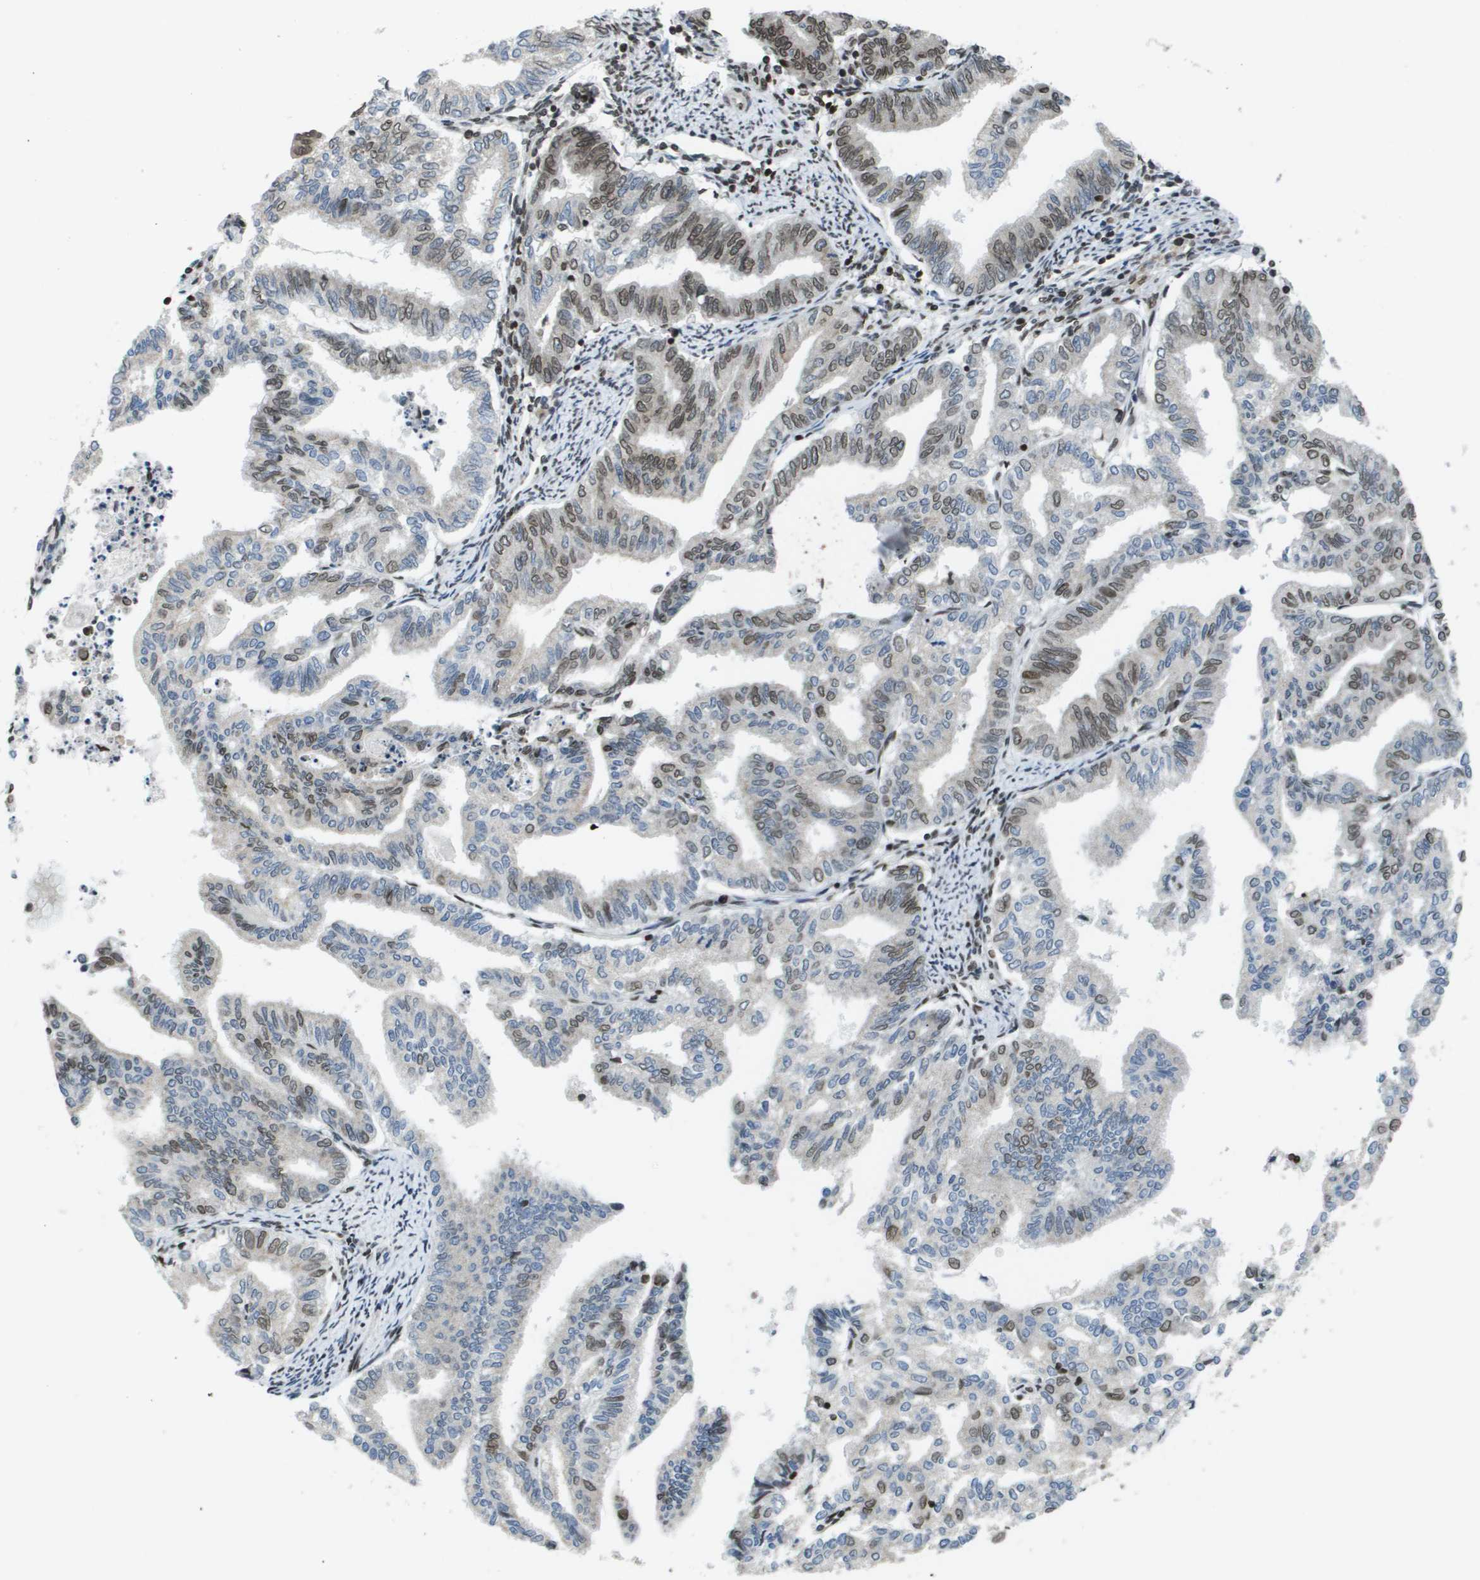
{"staining": {"intensity": "moderate", "quantity": "25%-75%", "location": "nuclear"}, "tissue": "endometrial cancer", "cell_type": "Tumor cells", "image_type": "cancer", "snomed": [{"axis": "morphology", "description": "Adenocarcinoma, NOS"}, {"axis": "topography", "description": "Endometrium"}], "caption": "Brown immunohistochemical staining in human endometrial cancer shows moderate nuclear staining in about 25%-75% of tumor cells.", "gene": "RECQL4", "patient": {"sex": "female", "age": 79}}